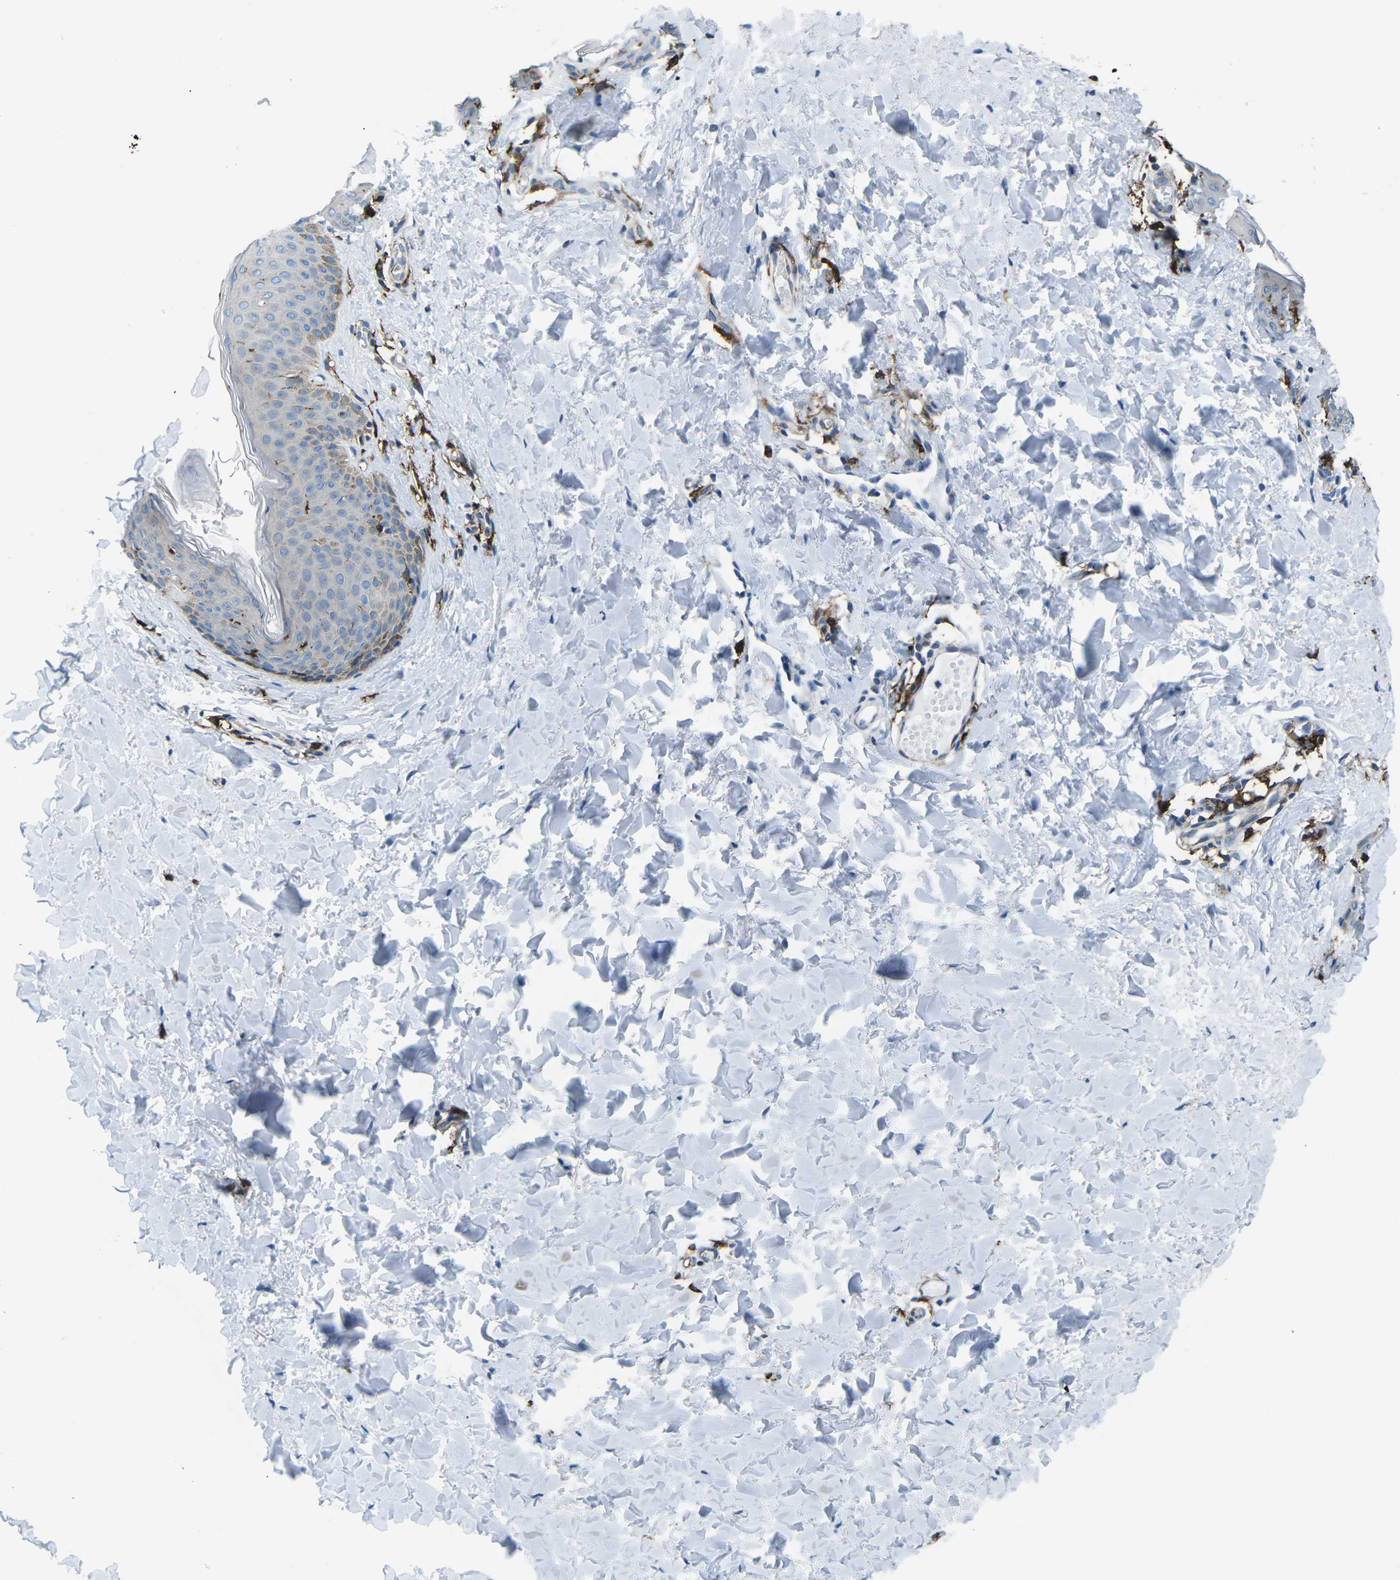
{"staining": {"intensity": "negative", "quantity": "none", "location": "none"}, "tissue": "skin", "cell_type": "Fibroblasts", "image_type": "normal", "snomed": [{"axis": "morphology", "description": "Normal tissue, NOS"}, {"axis": "topography", "description": "Skin"}], "caption": "The histopathology image displays no significant expression in fibroblasts of skin. (DAB immunohistochemistry (IHC), high magnification).", "gene": "PTPN1", "patient": {"sex": "female", "age": 17}}